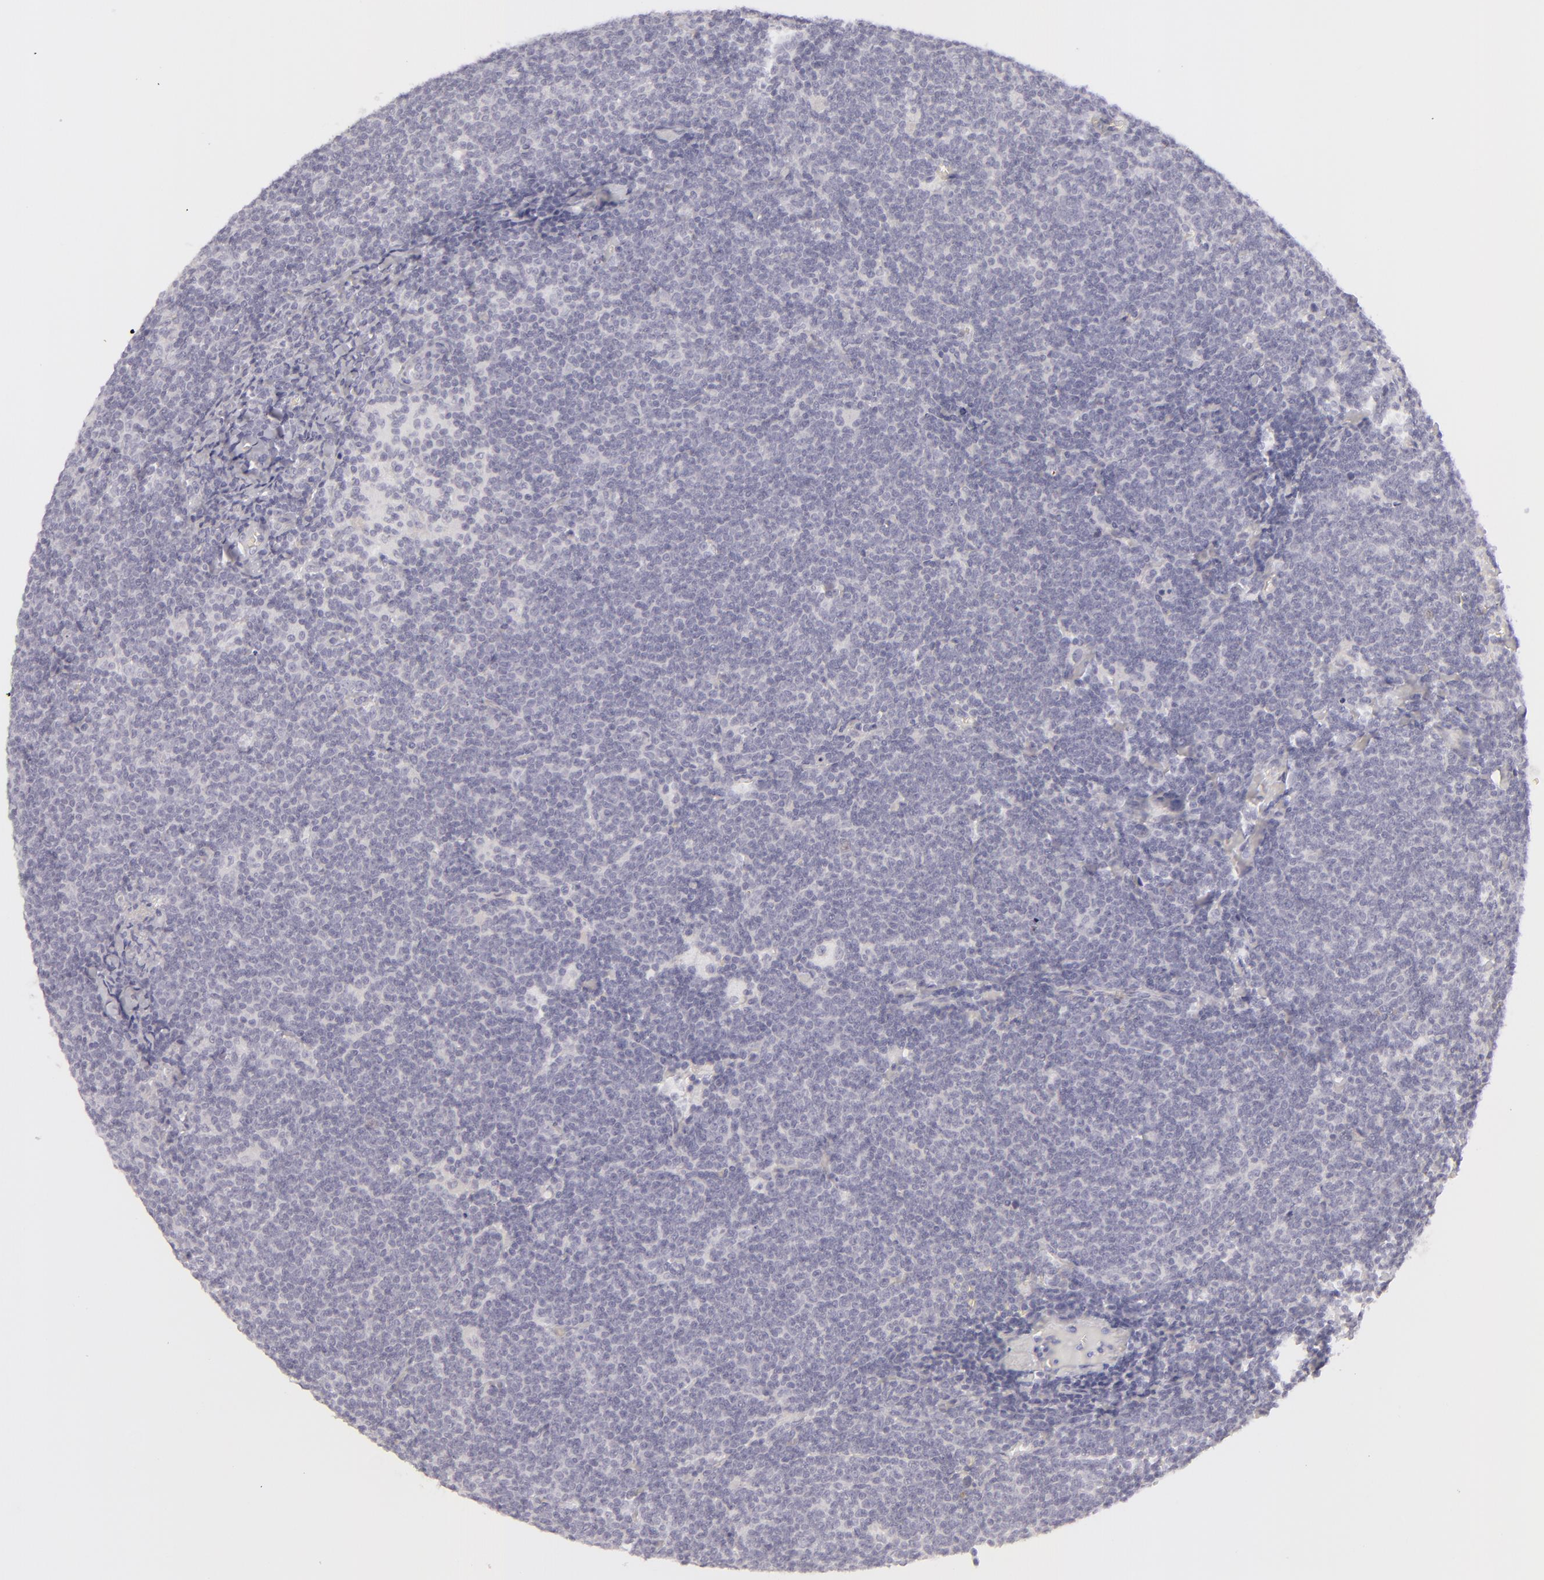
{"staining": {"intensity": "negative", "quantity": "none", "location": "none"}, "tissue": "lymphoma", "cell_type": "Tumor cells", "image_type": "cancer", "snomed": [{"axis": "morphology", "description": "Malignant lymphoma, non-Hodgkin's type, Low grade"}, {"axis": "topography", "description": "Lymph node"}], "caption": "This image is of lymphoma stained with immunohistochemistry (IHC) to label a protein in brown with the nuclei are counter-stained blue. There is no staining in tumor cells.", "gene": "DLG4", "patient": {"sex": "male", "age": 65}}